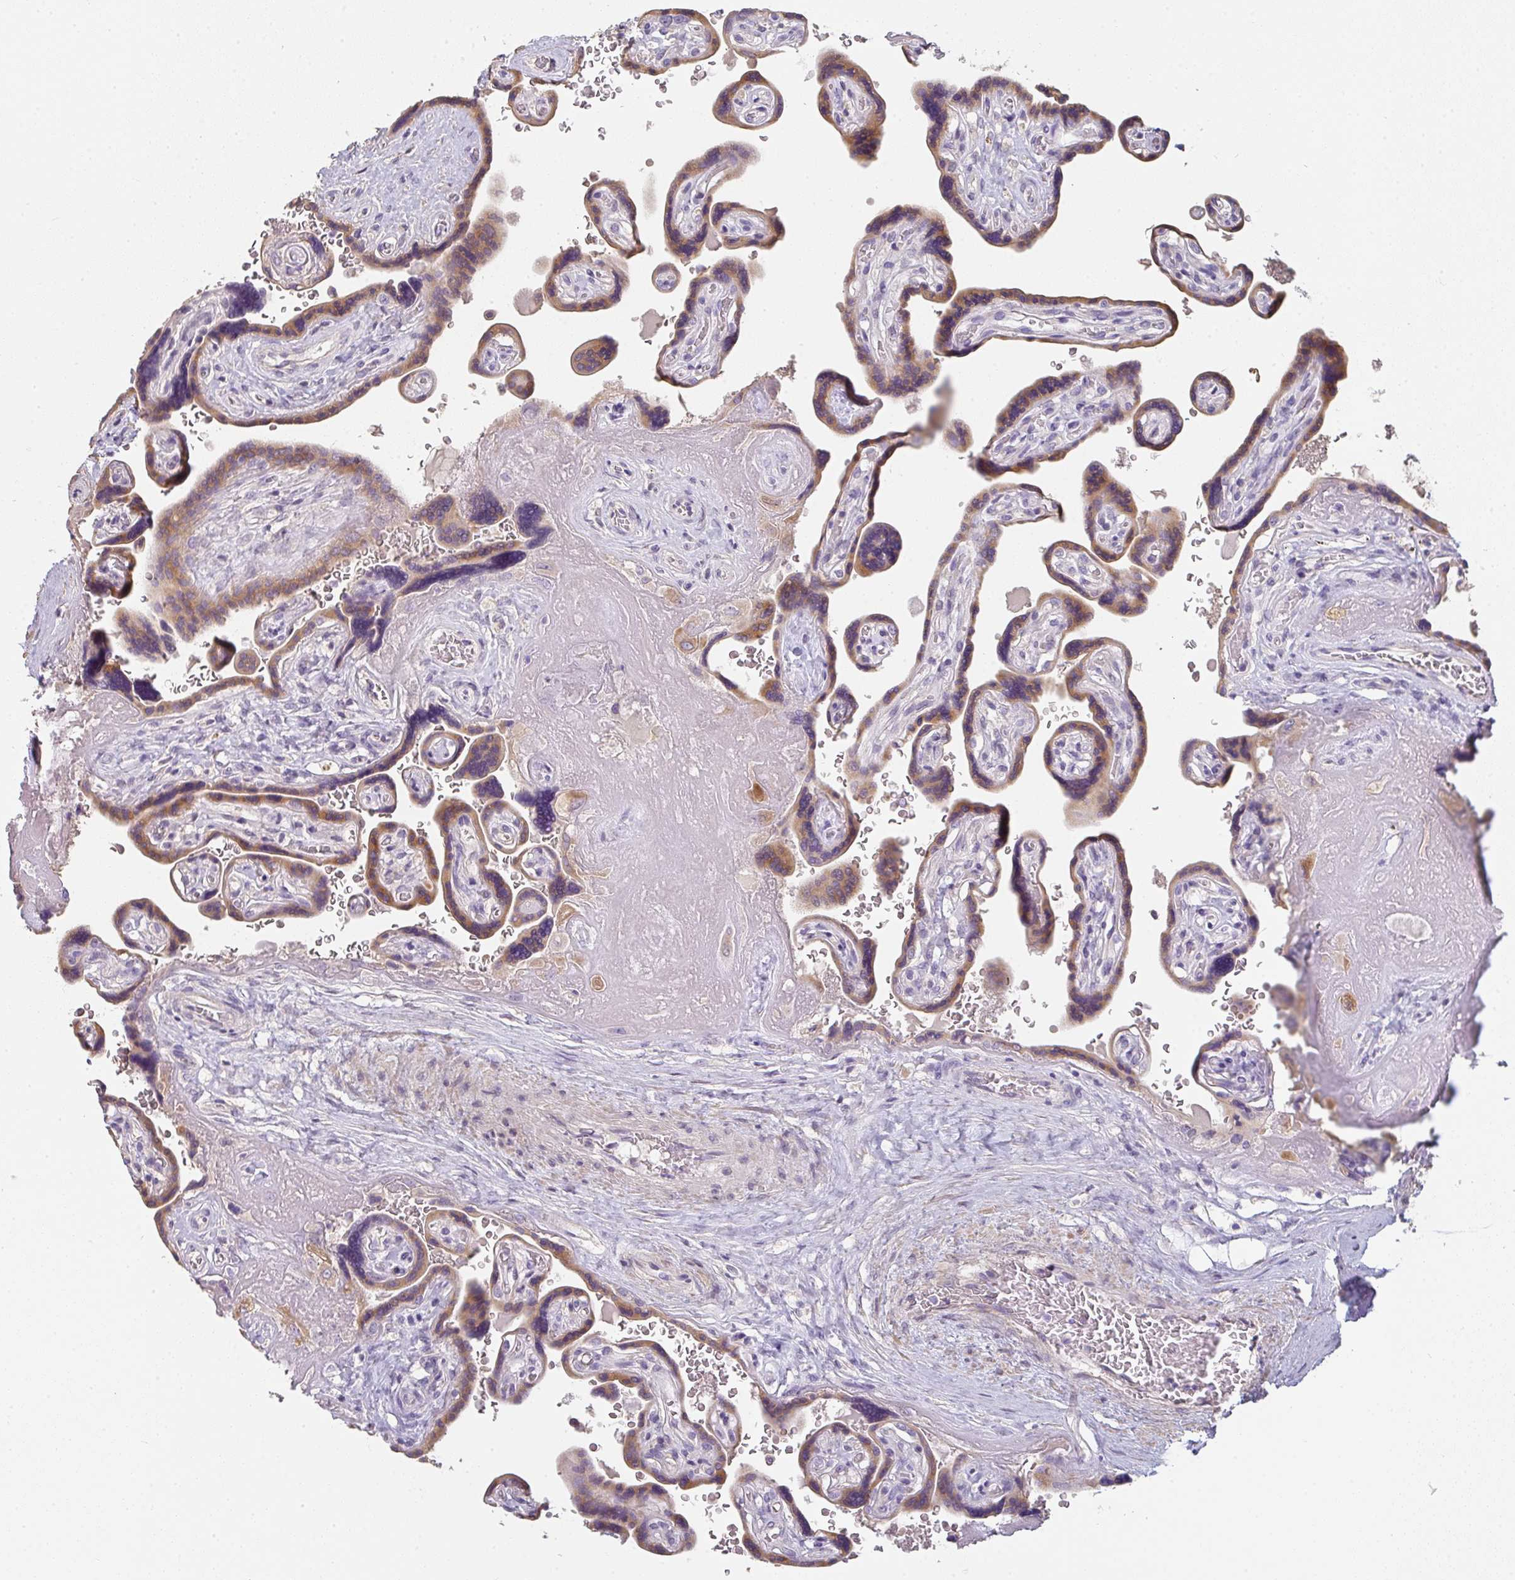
{"staining": {"intensity": "negative", "quantity": "none", "location": "none"}, "tissue": "placenta", "cell_type": "Decidual cells", "image_type": "normal", "snomed": [{"axis": "morphology", "description": "Normal tissue, NOS"}, {"axis": "topography", "description": "Placenta"}], "caption": "DAB (3,3'-diaminobenzidine) immunohistochemical staining of normal human placenta demonstrates no significant staining in decidual cells.", "gene": "ZNF215", "patient": {"sex": "female", "age": 32}}